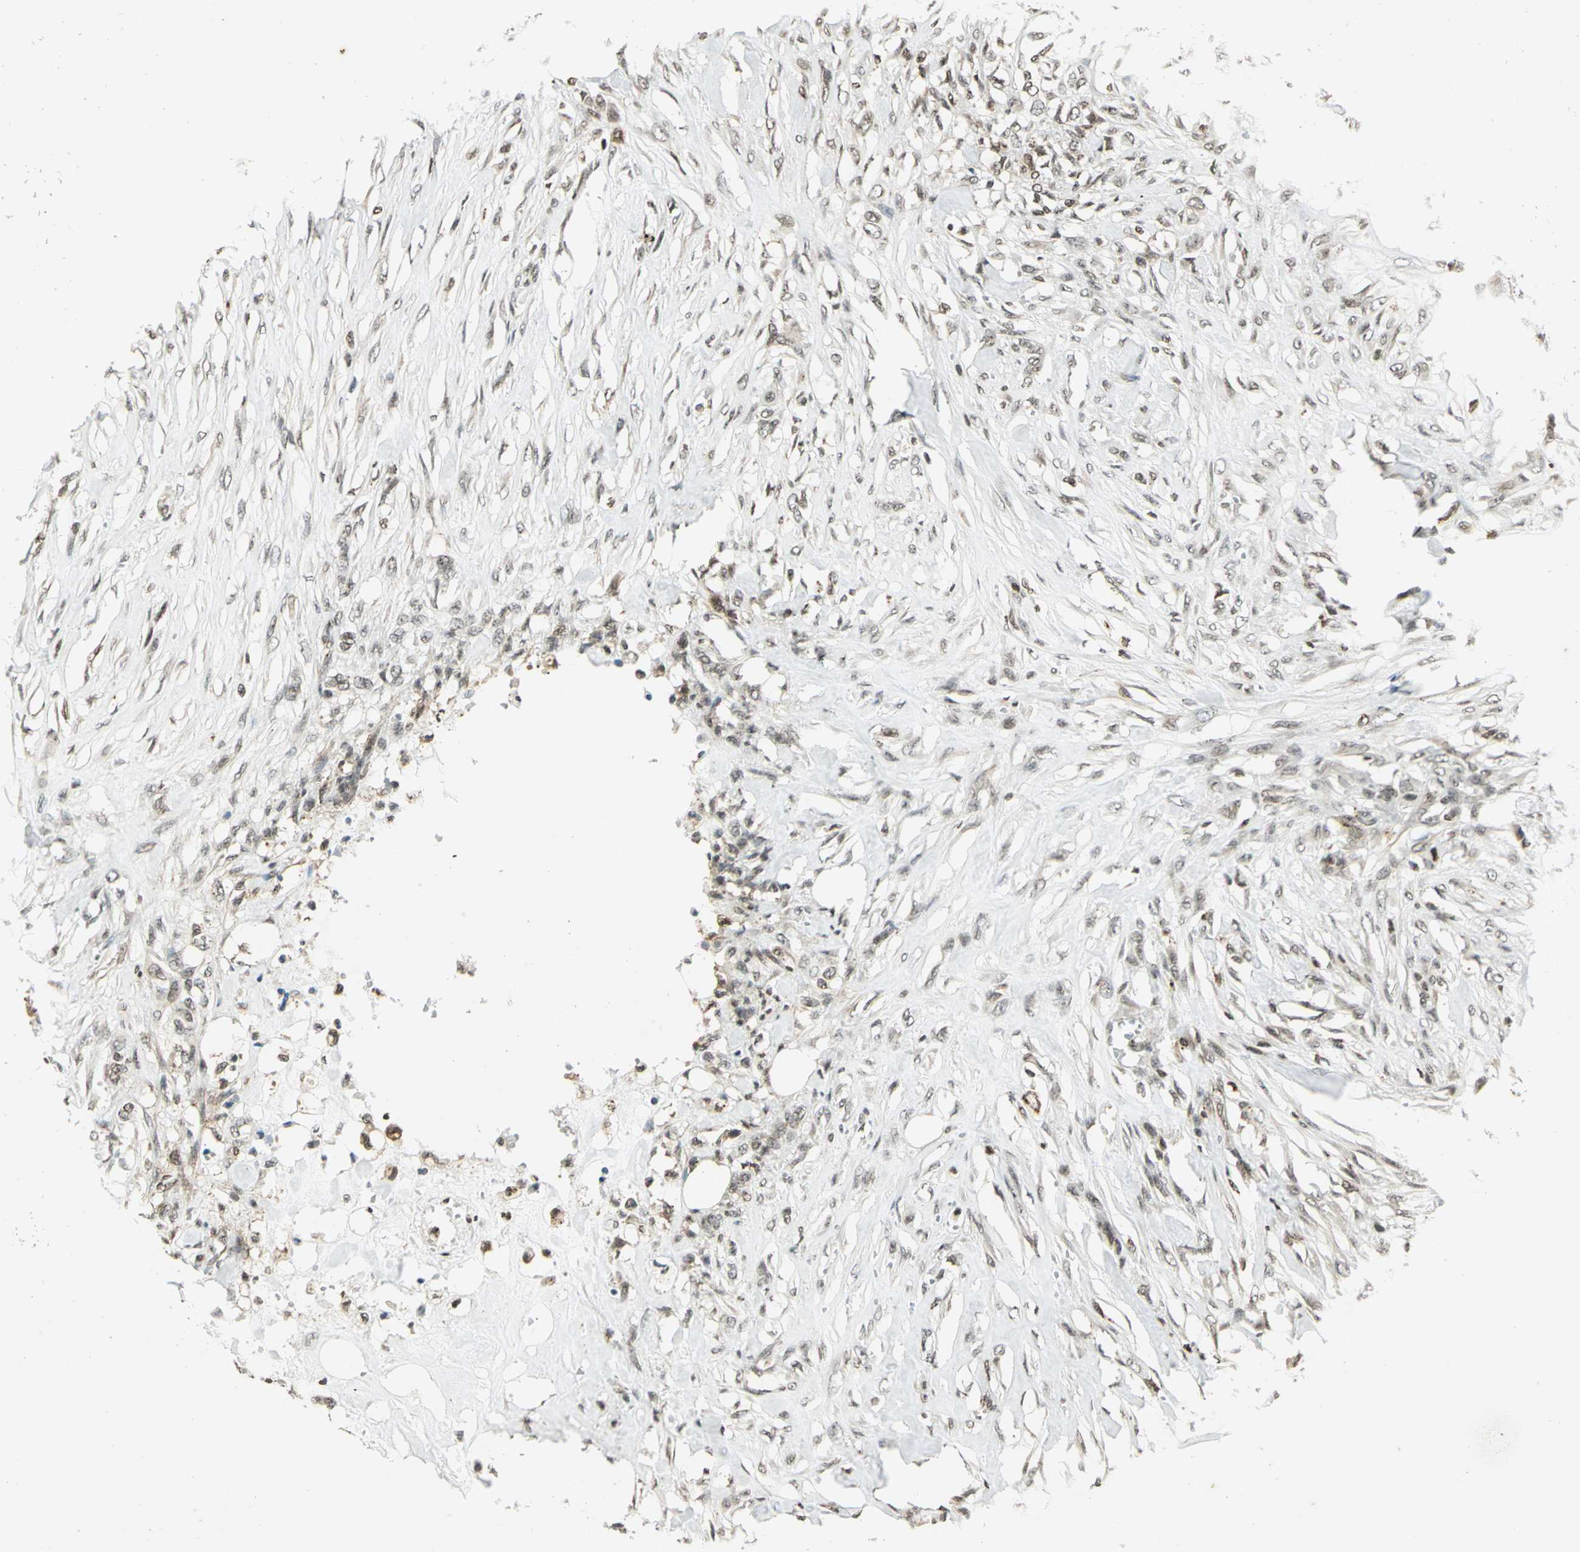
{"staining": {"intensity": "moderate", "quantity": "25%-75%", "location": "cytoplasmic/membranous,nuclear"}, "tissue": "skin cancer", "cell_type": "Tumor cells", "image_type": "cancer", "snomed": [{"axis": "morphology", "description": "Normal tissue, NOS"}, {"axis": "morphology", "description": "Squamous cell carcinoma, NOS"}, {"axis": "topography", "description": "Skin"}], "caption": "Skin cancer (squamous cell carcinoma) stained with a brown dye demonstrates moderate cytoplasmic/membranous and nuclear positive positivity in approximately 25%-75% of tumor cells.", "gene": "LGALS3", "patient": {"sex": "female", "age": 59}}